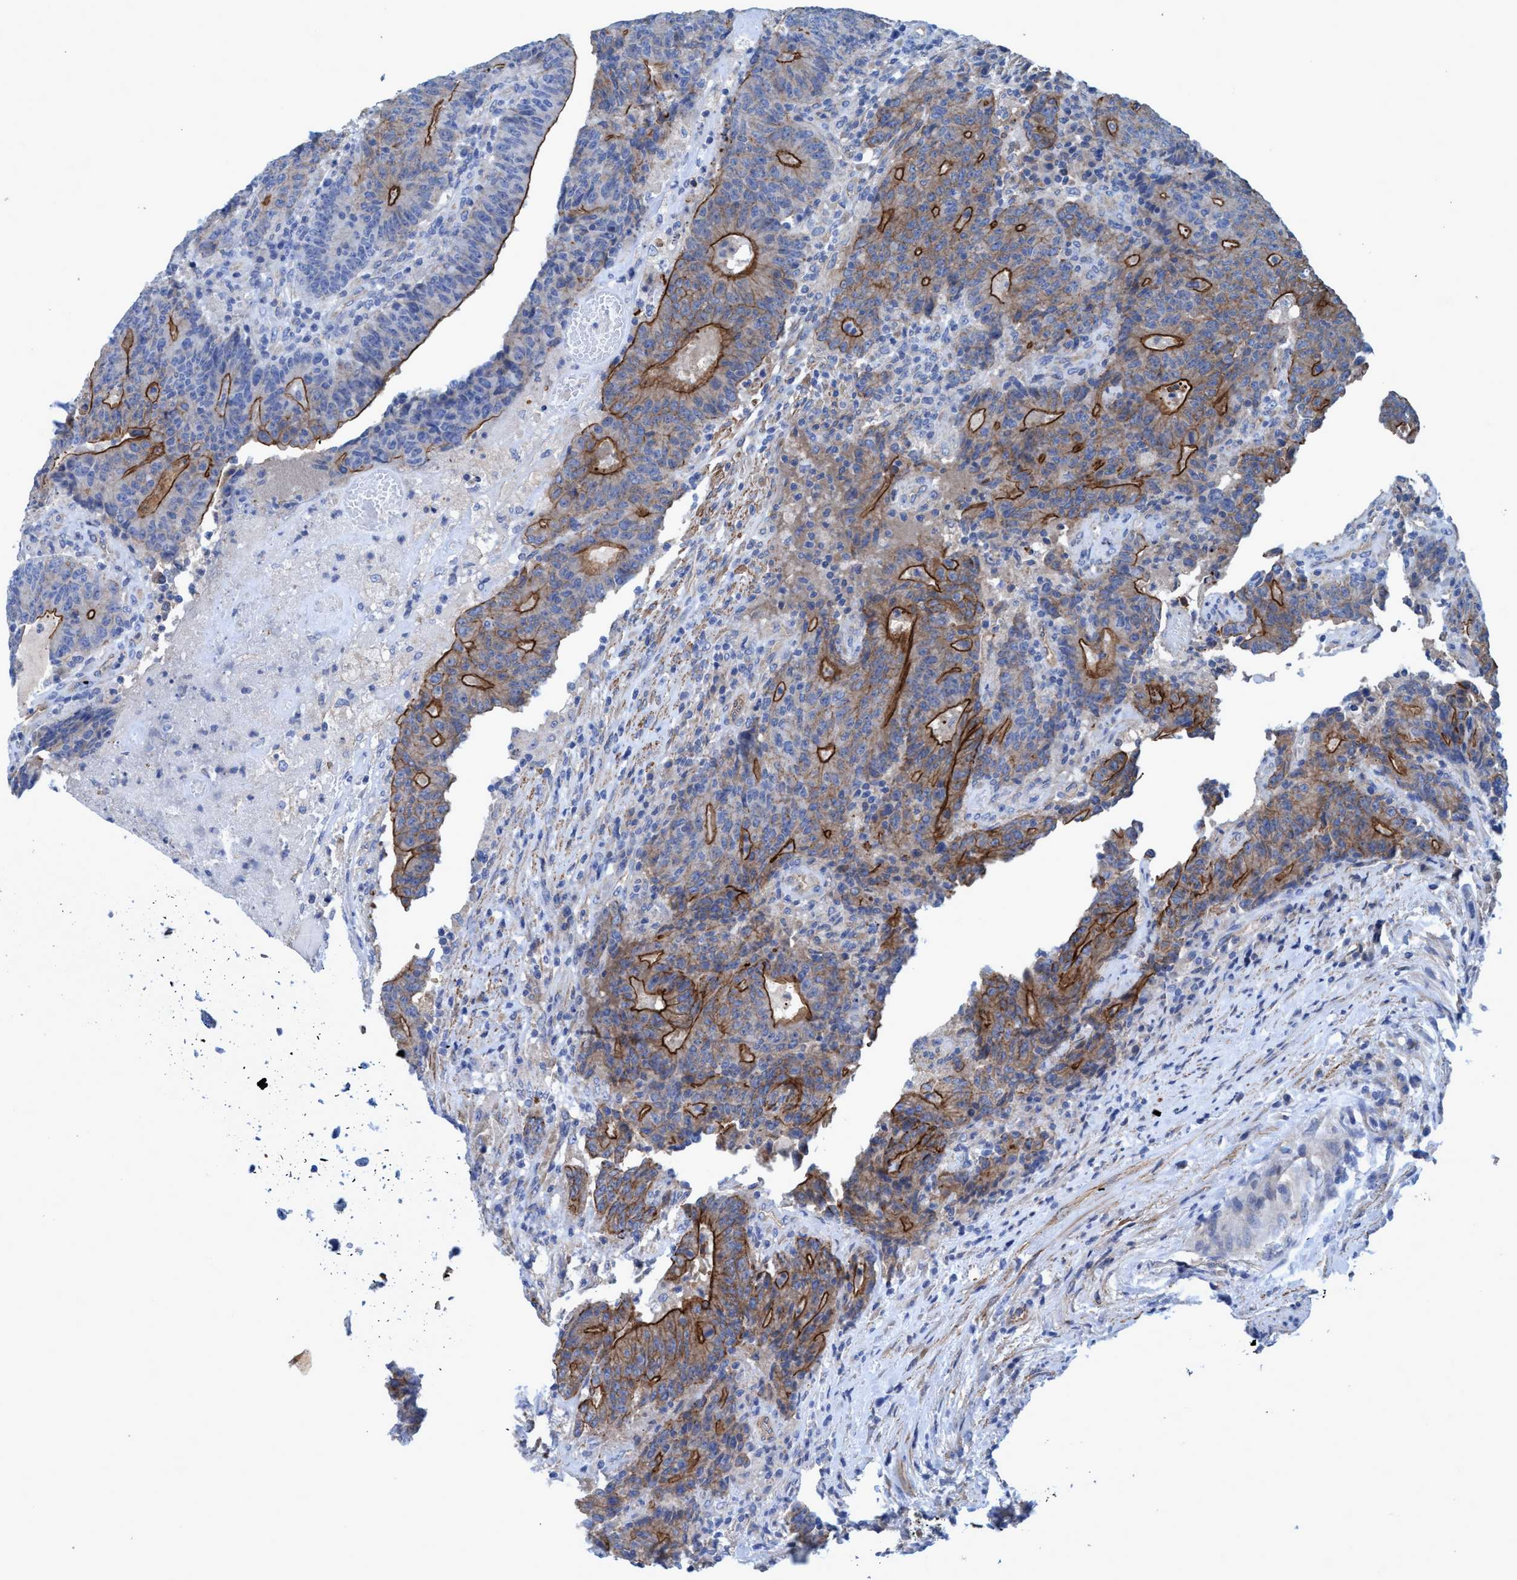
{"staining": {"intensity": "strong", "quantity": "<25%", "location": "cytoplasmic/membranous"}, "tissue": "colorectal cancer", "cell_type": "Tumor cells", "image_type": "cancer", "snomed": [{"axis": "morphology", "description": "Normal tissue, NOS"}, {"axis": "morphology", "description": "Adenocarcinoma, NOS"}, {"axis": "topography", "description": "Colon"}], "caption": "Colorectal cancer stained with a protein marker reveals strong staining in tumor cells.", "gene": "GULP1", "patient": {"sex": "female", "age": 75}}